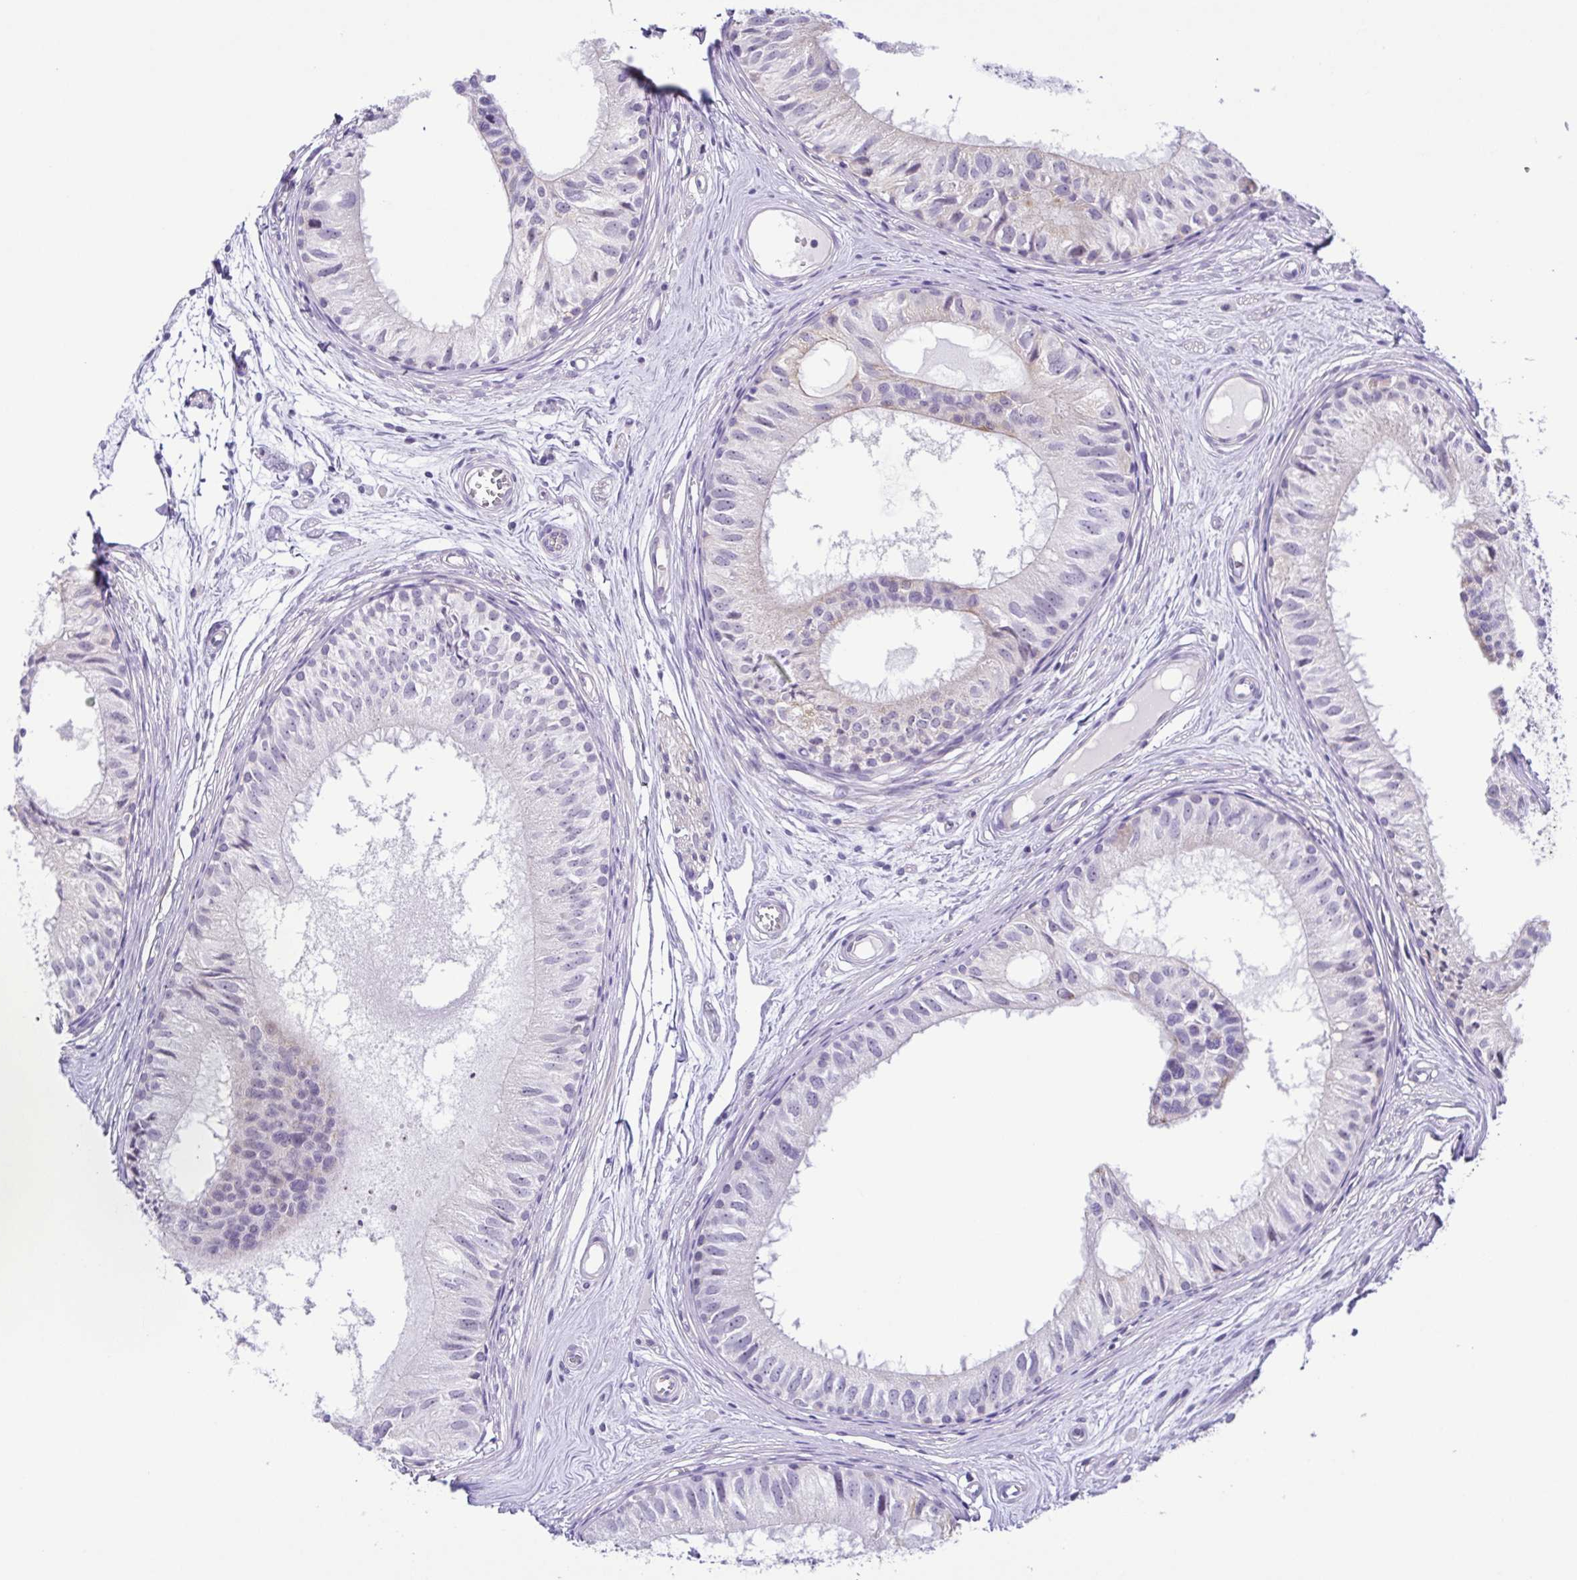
{"staining": {"intensity": "weak", "quantity": "<25%", "location": "cytoplasmic/membranous"}, "tissue": "epididymis", "cell_type": "Glandular cells", "image_type": "normal", "snomed": [{"axis": "morphology", "description": "Normal tissue, NOS"}, {"axis": "topography", "description": "Epididymis"}], "caption": "This is an IHC image of benign epididymis. There is no positivity in glandular cells.", "gene": "DCLK2", "patient": {"sex": "male", "age": 25}}